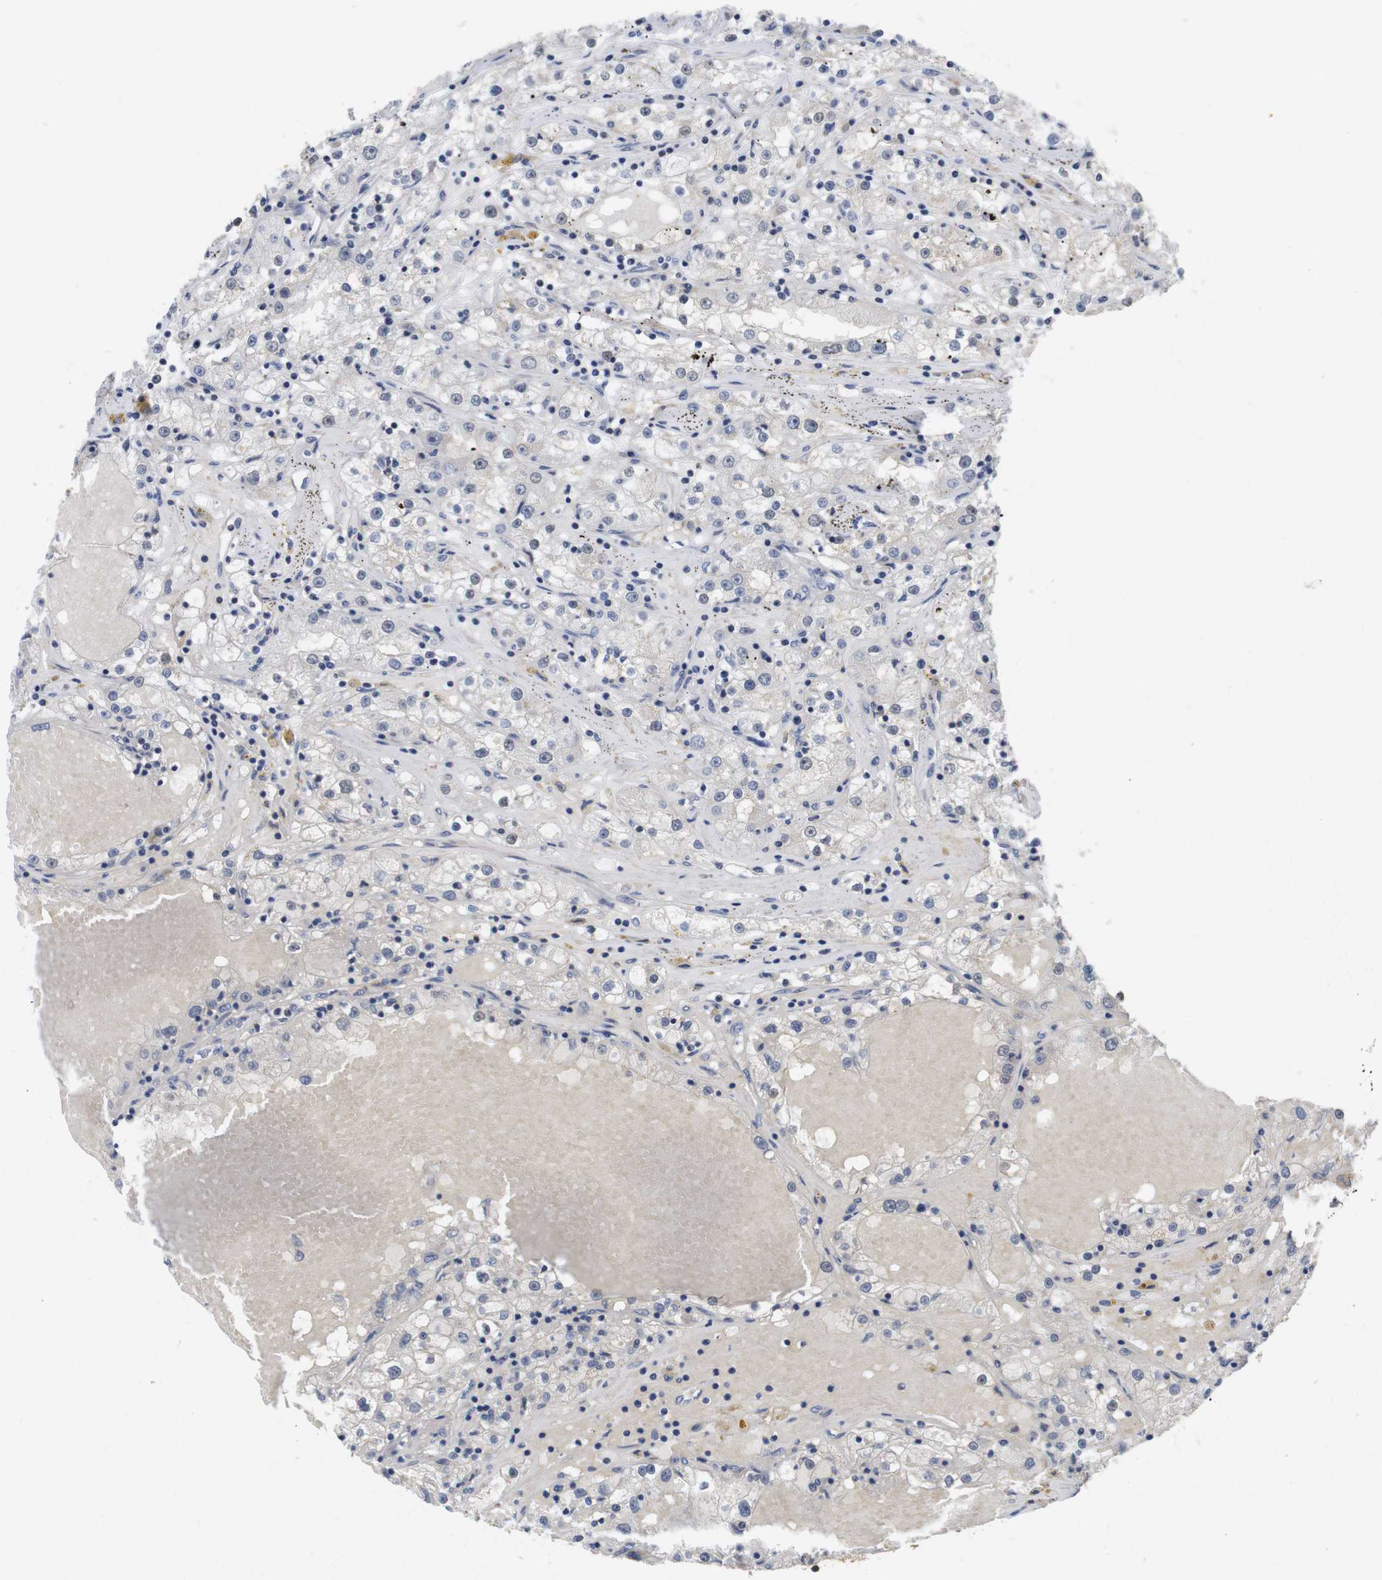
{"staining": {"intensity": "weak", "quantity": "<25%", "location": "nuclear"}, "tissue": "renal cancer", "cell_type": "Tumor cells", "image_type": "cancer", "snomed": [{"axis": "morphology", "description": "Adenocarcinoma, NOS"}, {"axis": "topography", "description": "Kidney"}], "caption": "Immunohistochemistry (IHC) photomicrograph of human renal cancer (adenocarcinoma) stained for a protein (brown), which demonstrates no expression in tumor cells.", "gene": "FNTA", "patient": {"sex": "male", "age": 56}}